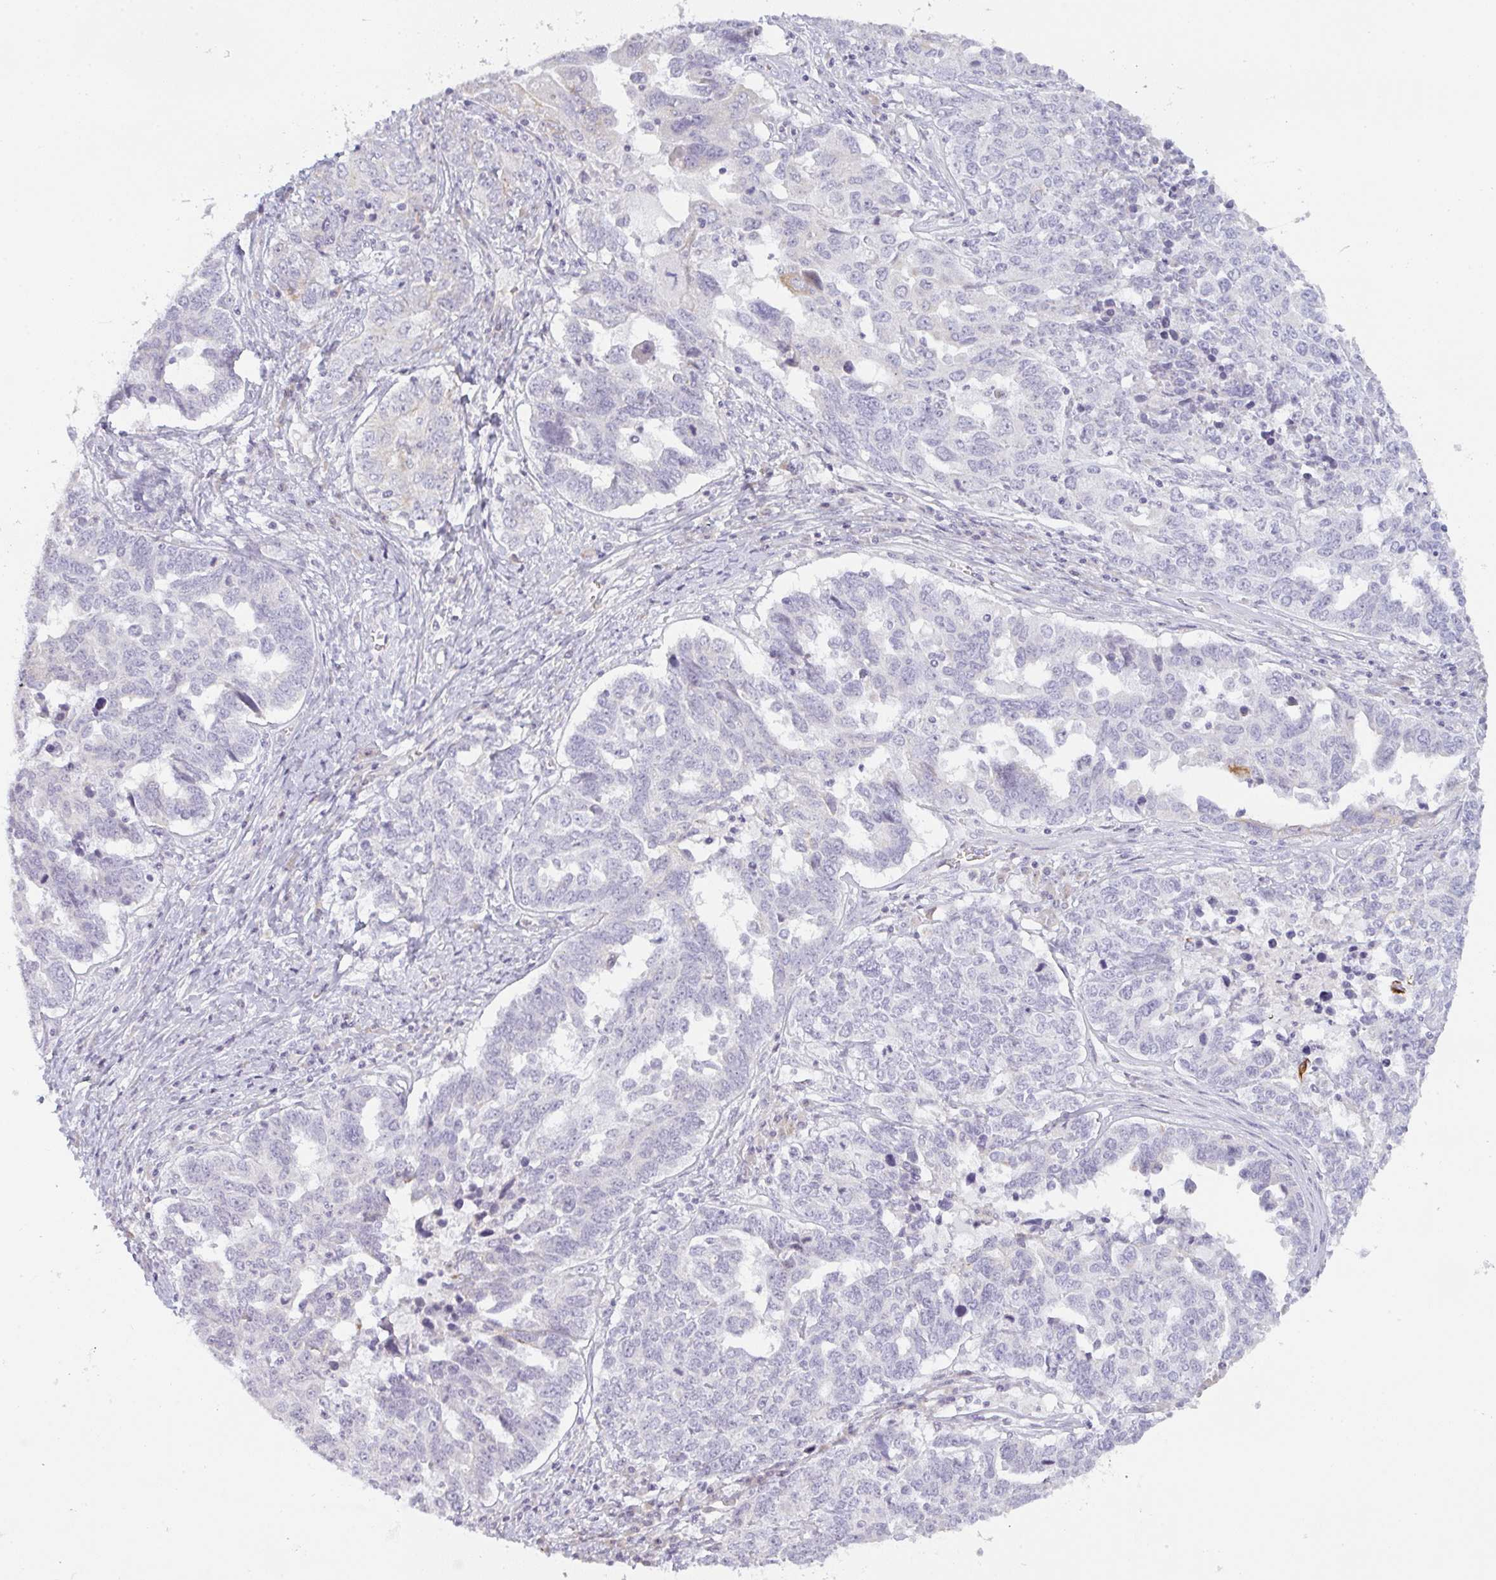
{"staining": {"intensity": "negative", "quantity": "none", "location": "none"}, "tissue": "ovarian cancer", "cell_type": "Tumor cells", "image_type": "cancer", "snomed": [{"axis": "morphology", "description": "Carcinoma, endometroid"}, {"axis": "topography", "description": "Ovary"}], "caption": "The micrograph exhibits no staining of tumor cells in ovarian cancer.", "gene": "SIRPB2", "patient": {"sex": "female", "age": 62}}